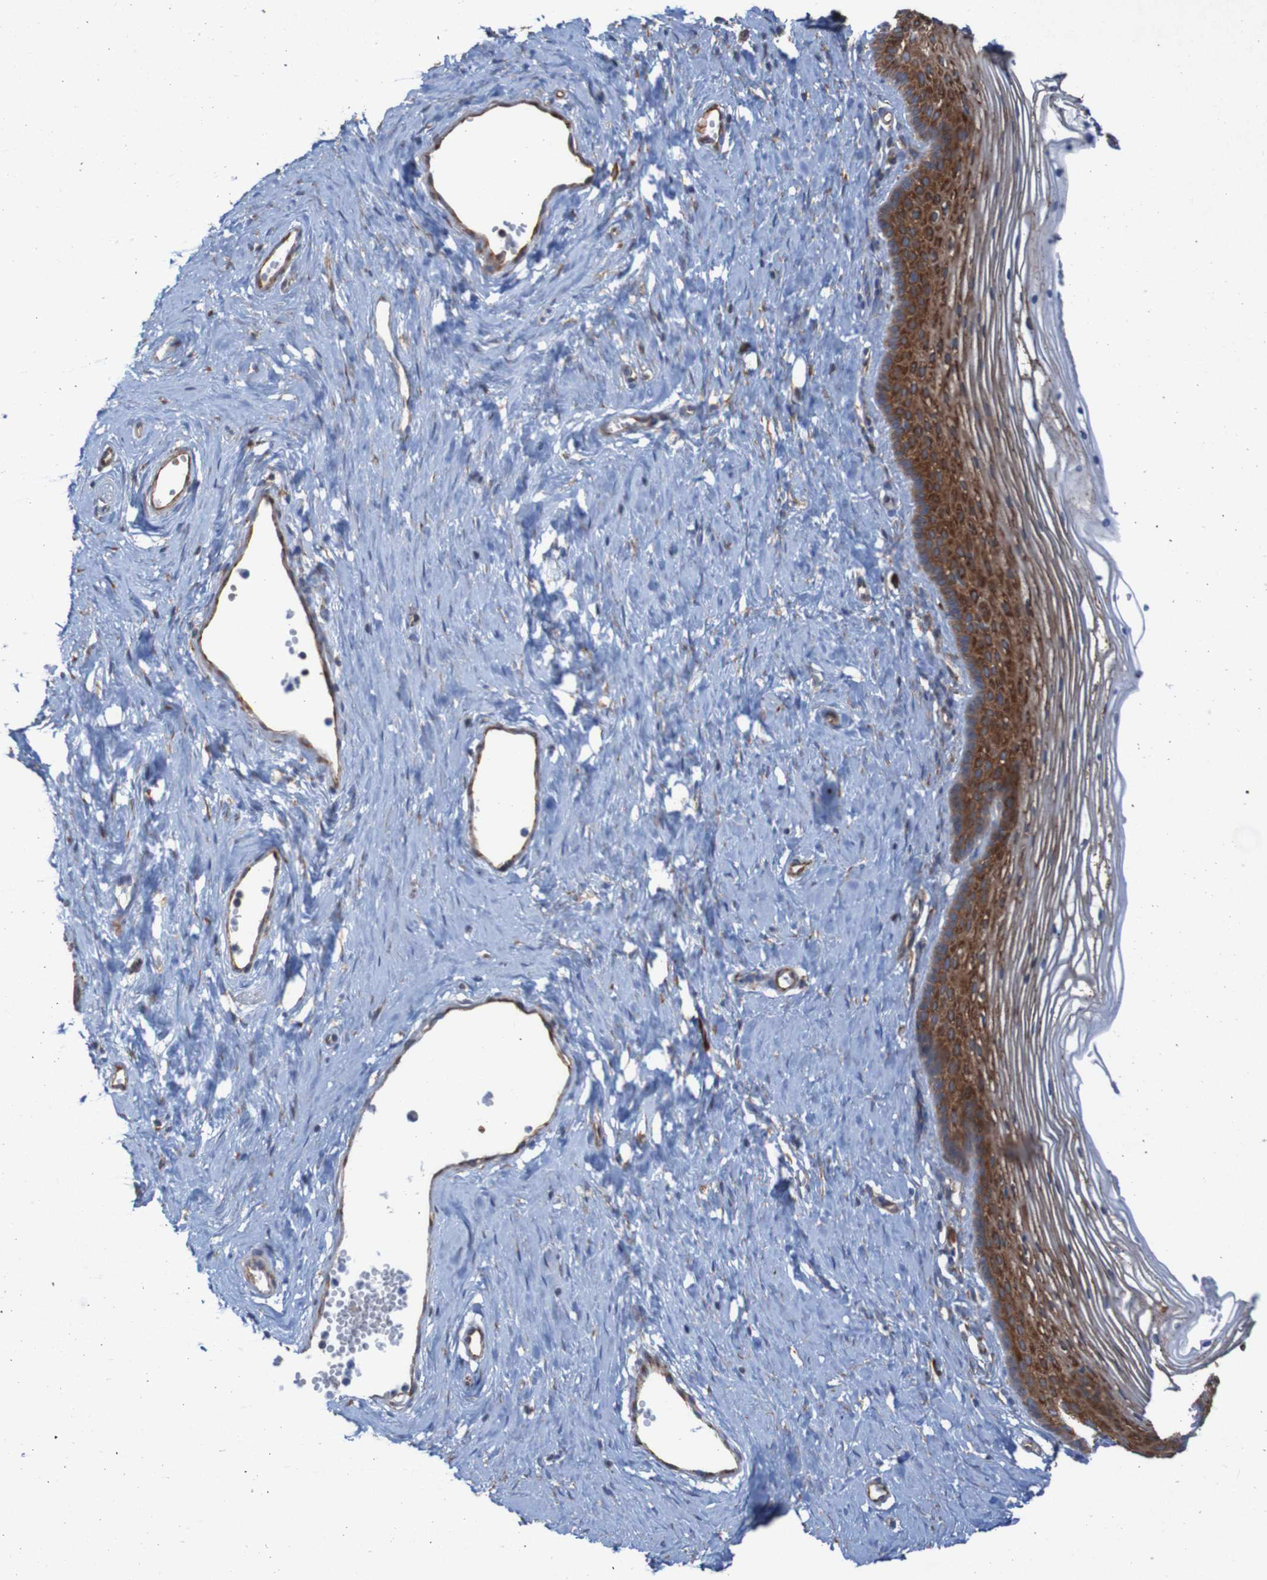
{"staining": {"intensity": "strong", "quantity": ">75%", "location": "cytoplasmic/membranous"}, "tissue": "vagina", "cell_type": "Squamous epithelial cells", "image_type": "normal", "snomed": [{"axis": "morphology", "description": "Normal tissue, NOS"}, {"axis": "topography", "description": "Vagina"}], "caption": "This photomicrograph shows IHC staining of unremarkable human vagina, with high strong cytoplasmic/membranous expression in about >75% of squamous epithelial cells.", "gene": "RPL10L", "patient": {"sex": "female", "age": 32}}